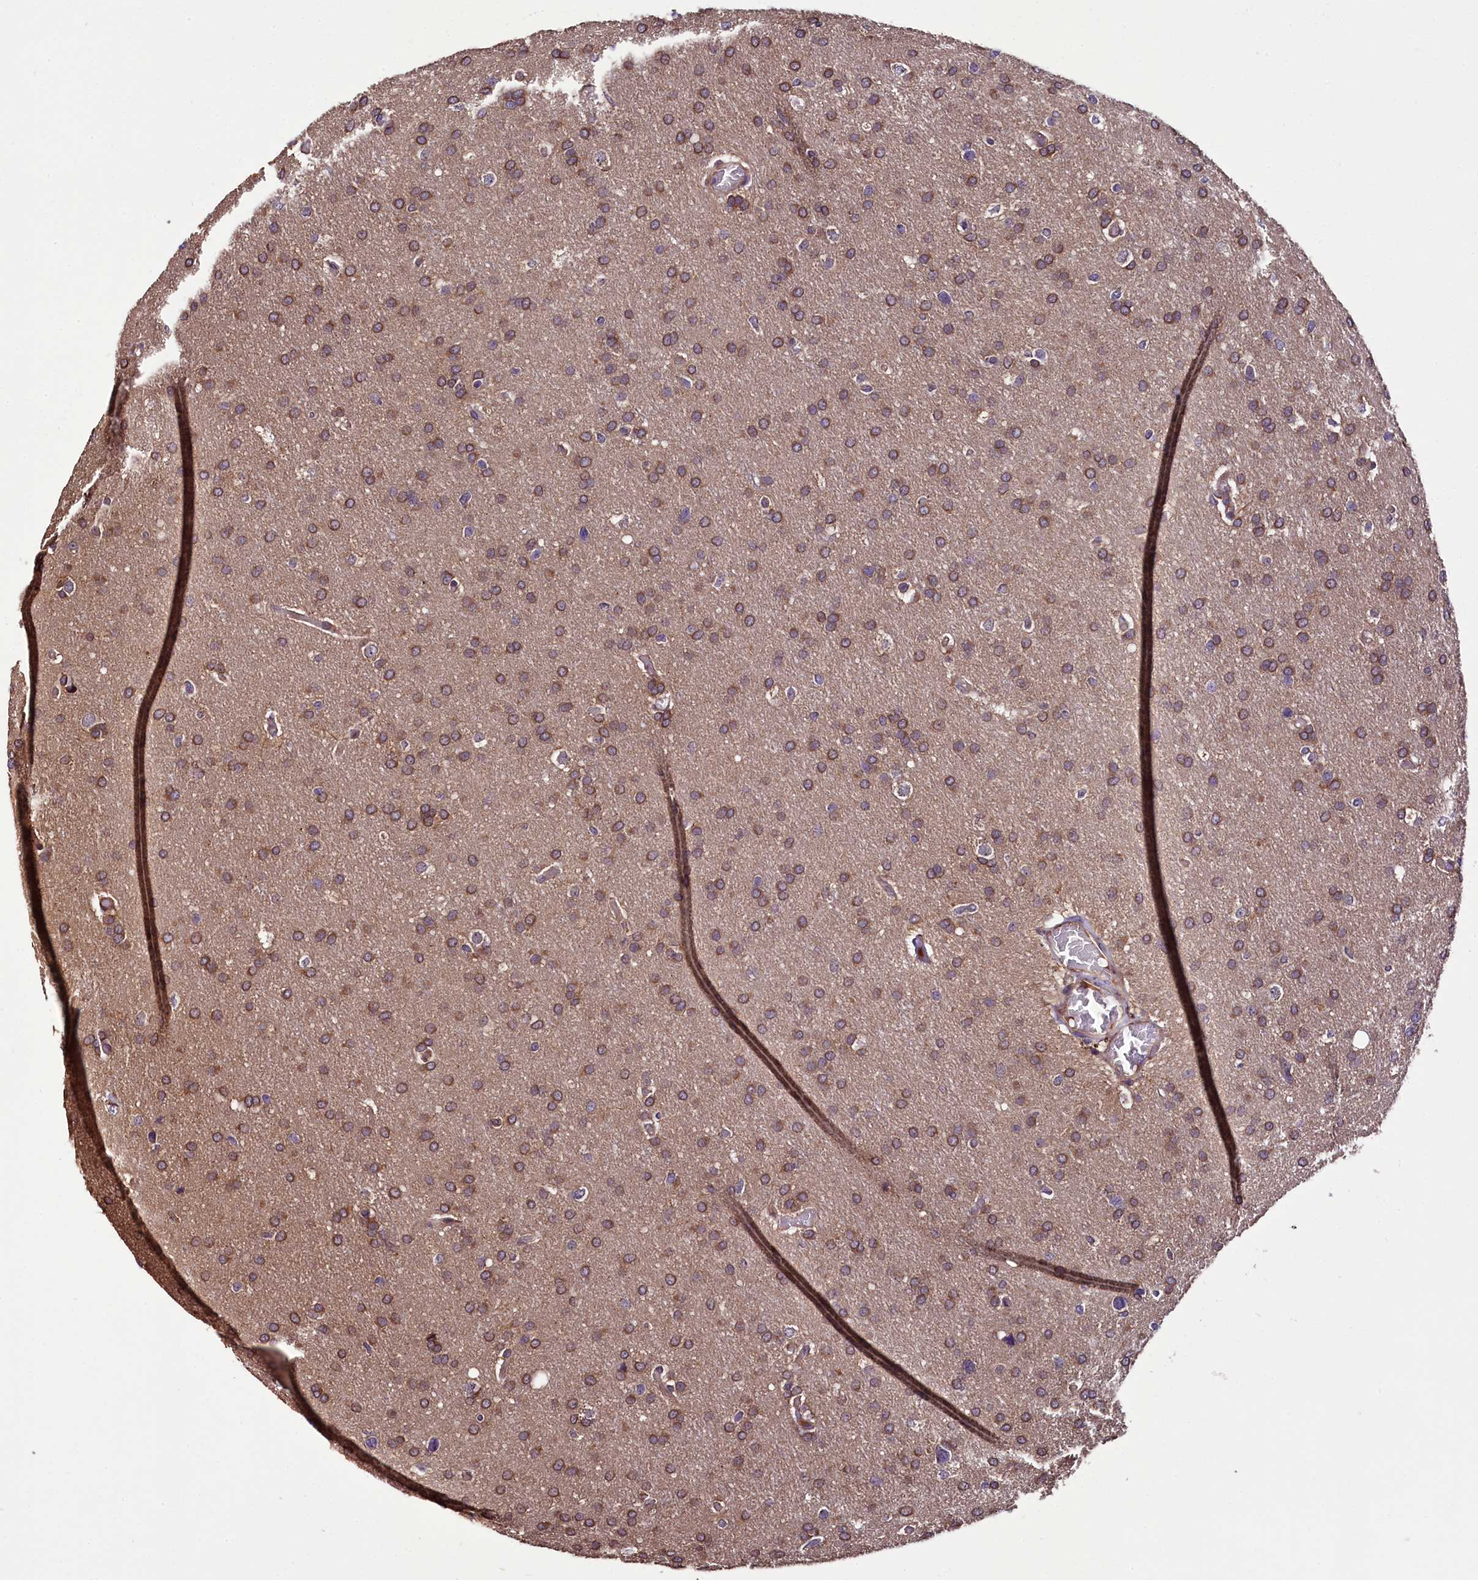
{"staining": {"intensity": "moderate", "quantity": ">75%", "location": "cytoplasmic/membranous"}, "tissue": "glioma", "cell_type": "Tumor cells", "image_type": "cancer", "snomed": [{"axis": "morphology", "description": "Glioma, malignant, High grade"}, {"axis": "topography", "description": "Cerebral cortex"}], "caption": "A micrograph of glioma stained for a protein shows moderate cytoplasmic/membranous brown staining in tumor cells.", "gene": "RPUSD2", "patient": {"sex": "female", "age": 36}}